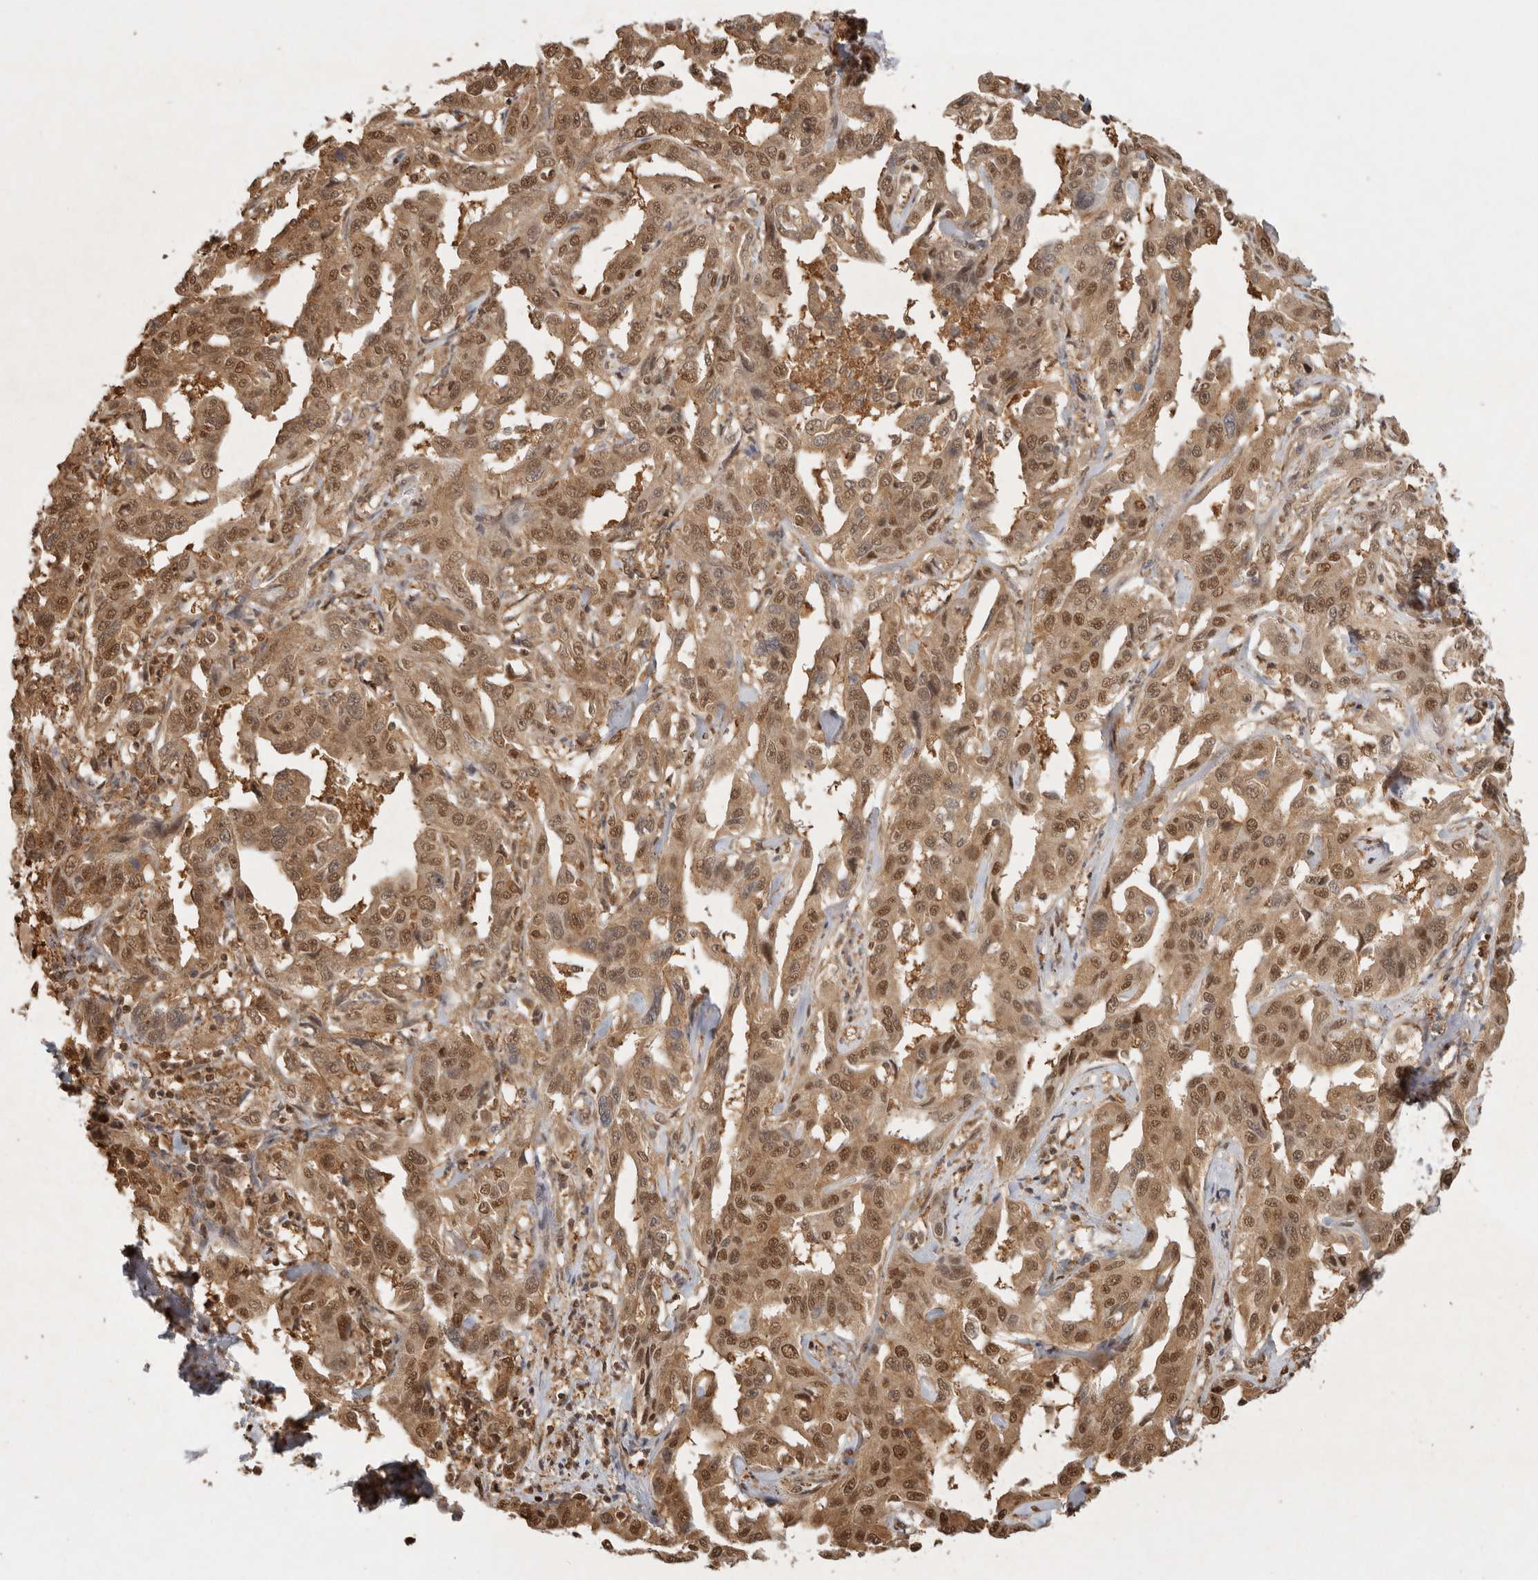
{"staining": {"intensity": "moderate", "quantity": ">75%", "location": "cytoplasmic/membranous,nuclear"}, "tissue": "liver cancer", "cell_type": "Tumor cells", "image_type": "cancer", "snomed": [{"axis": "morphology", "description": "Cholangiocarcinoma"}, {"axis": "topography", "description": "Liver"}], "caption": "Immunohistochemical staining of liver cancer (cholangiocarcinoma) shows medium levels of moderate cytoplasmic/membranous and nuclear protein positivity in approximately >75% of tumor cells. (brown staining indicates protein expression, while blue staining denotes nuclei).", "gene": "PSMA5", "patient": {"sex": "male", "age": 59}}